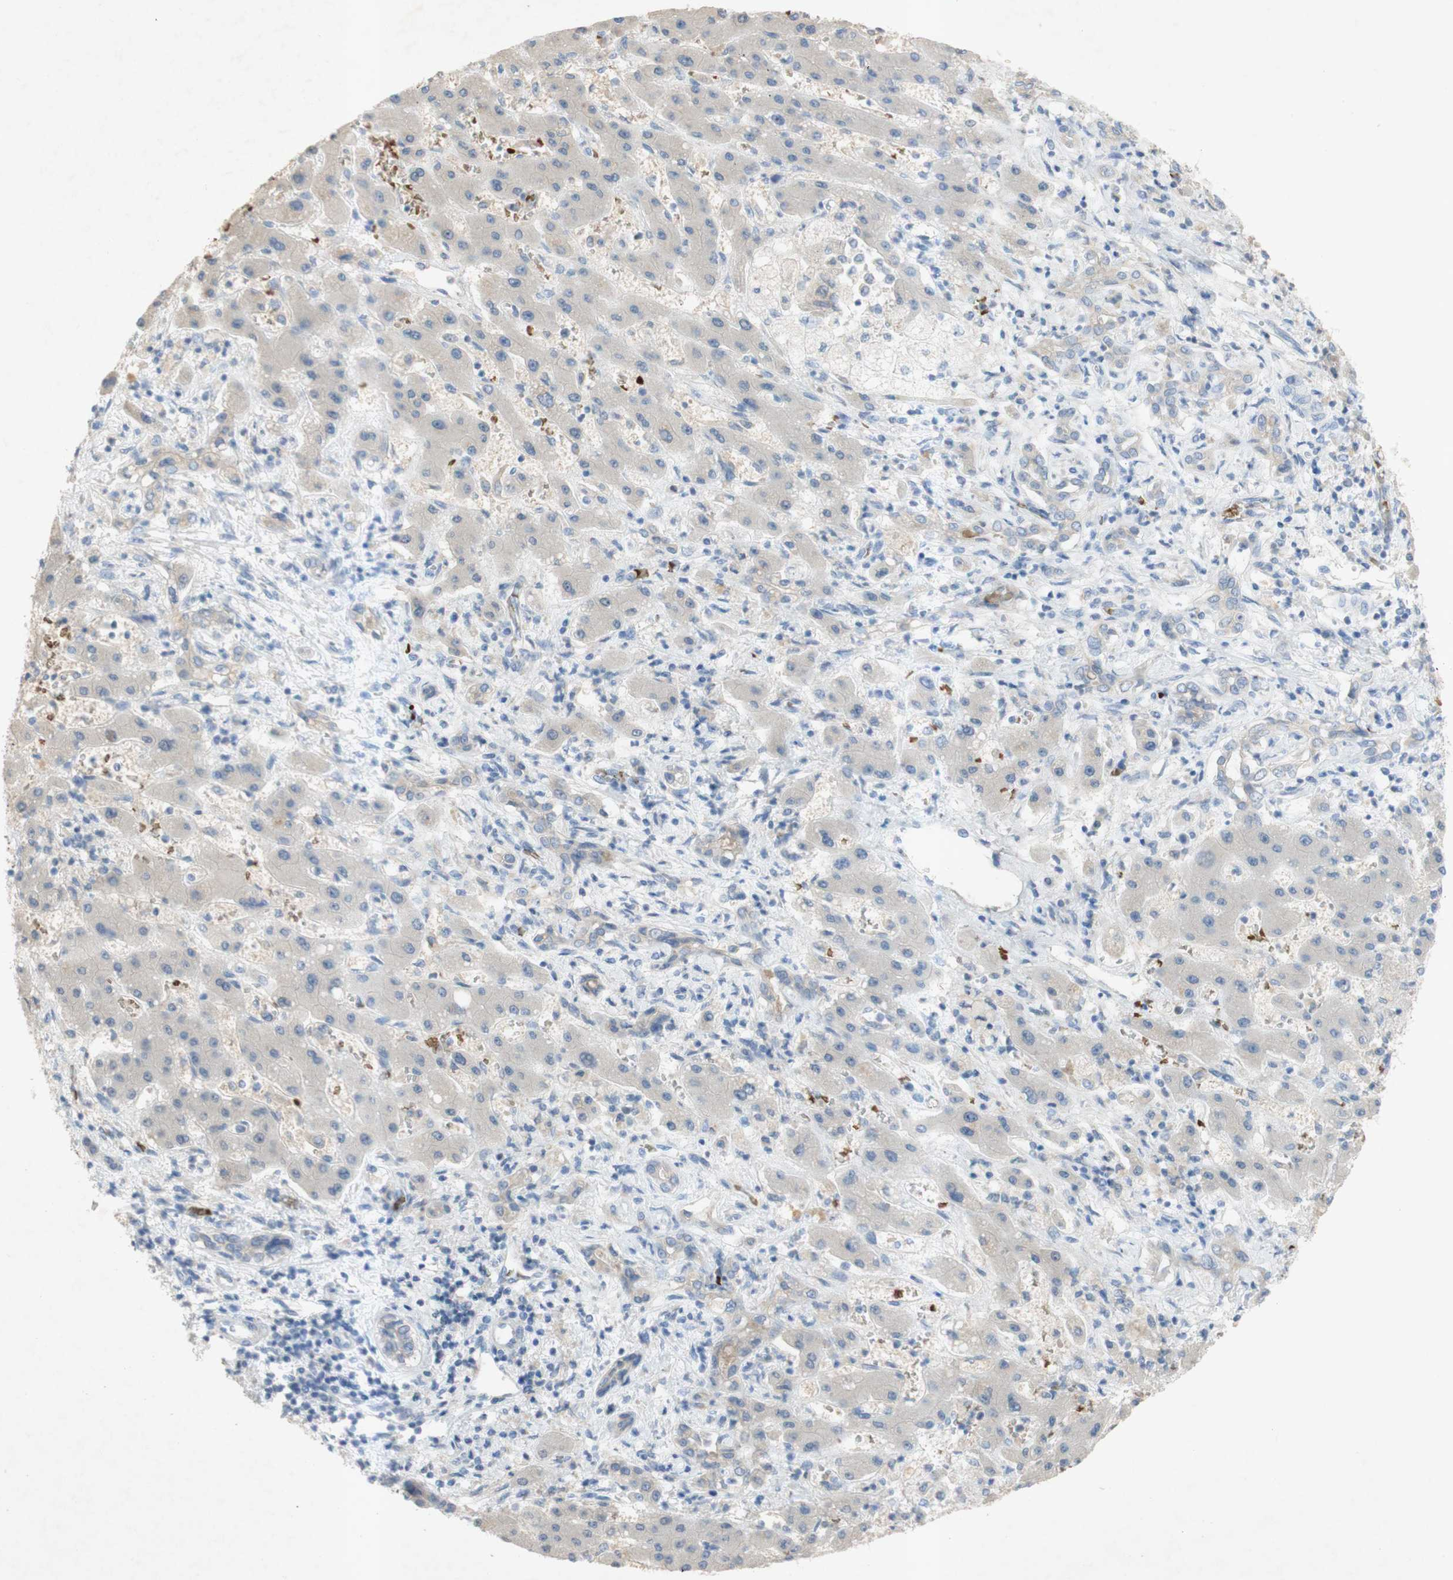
{"staining": {"intensity": "negative", "quantity": "none", "location": "none"}, "tissue": "liver cancer", "cell_type": "Tumor cells", "image_type": "cancer", "snomed": [{"axis": "morphology", "description": "Cholangiocarcinoma"}, {"axis": "topography", "description": "Liver"}], "caption": "The immunohistochemistry image has no significant staining in tumor cells of cholangiocarcinoma (liver) tissue. The staining is performed using DAB (3,3'-diaminobenzidine) brown chromogen with nuclei counter-stained in using hematoxylin.", "gene": "EPO", "patient": {"sex": "male", "age": 50}}